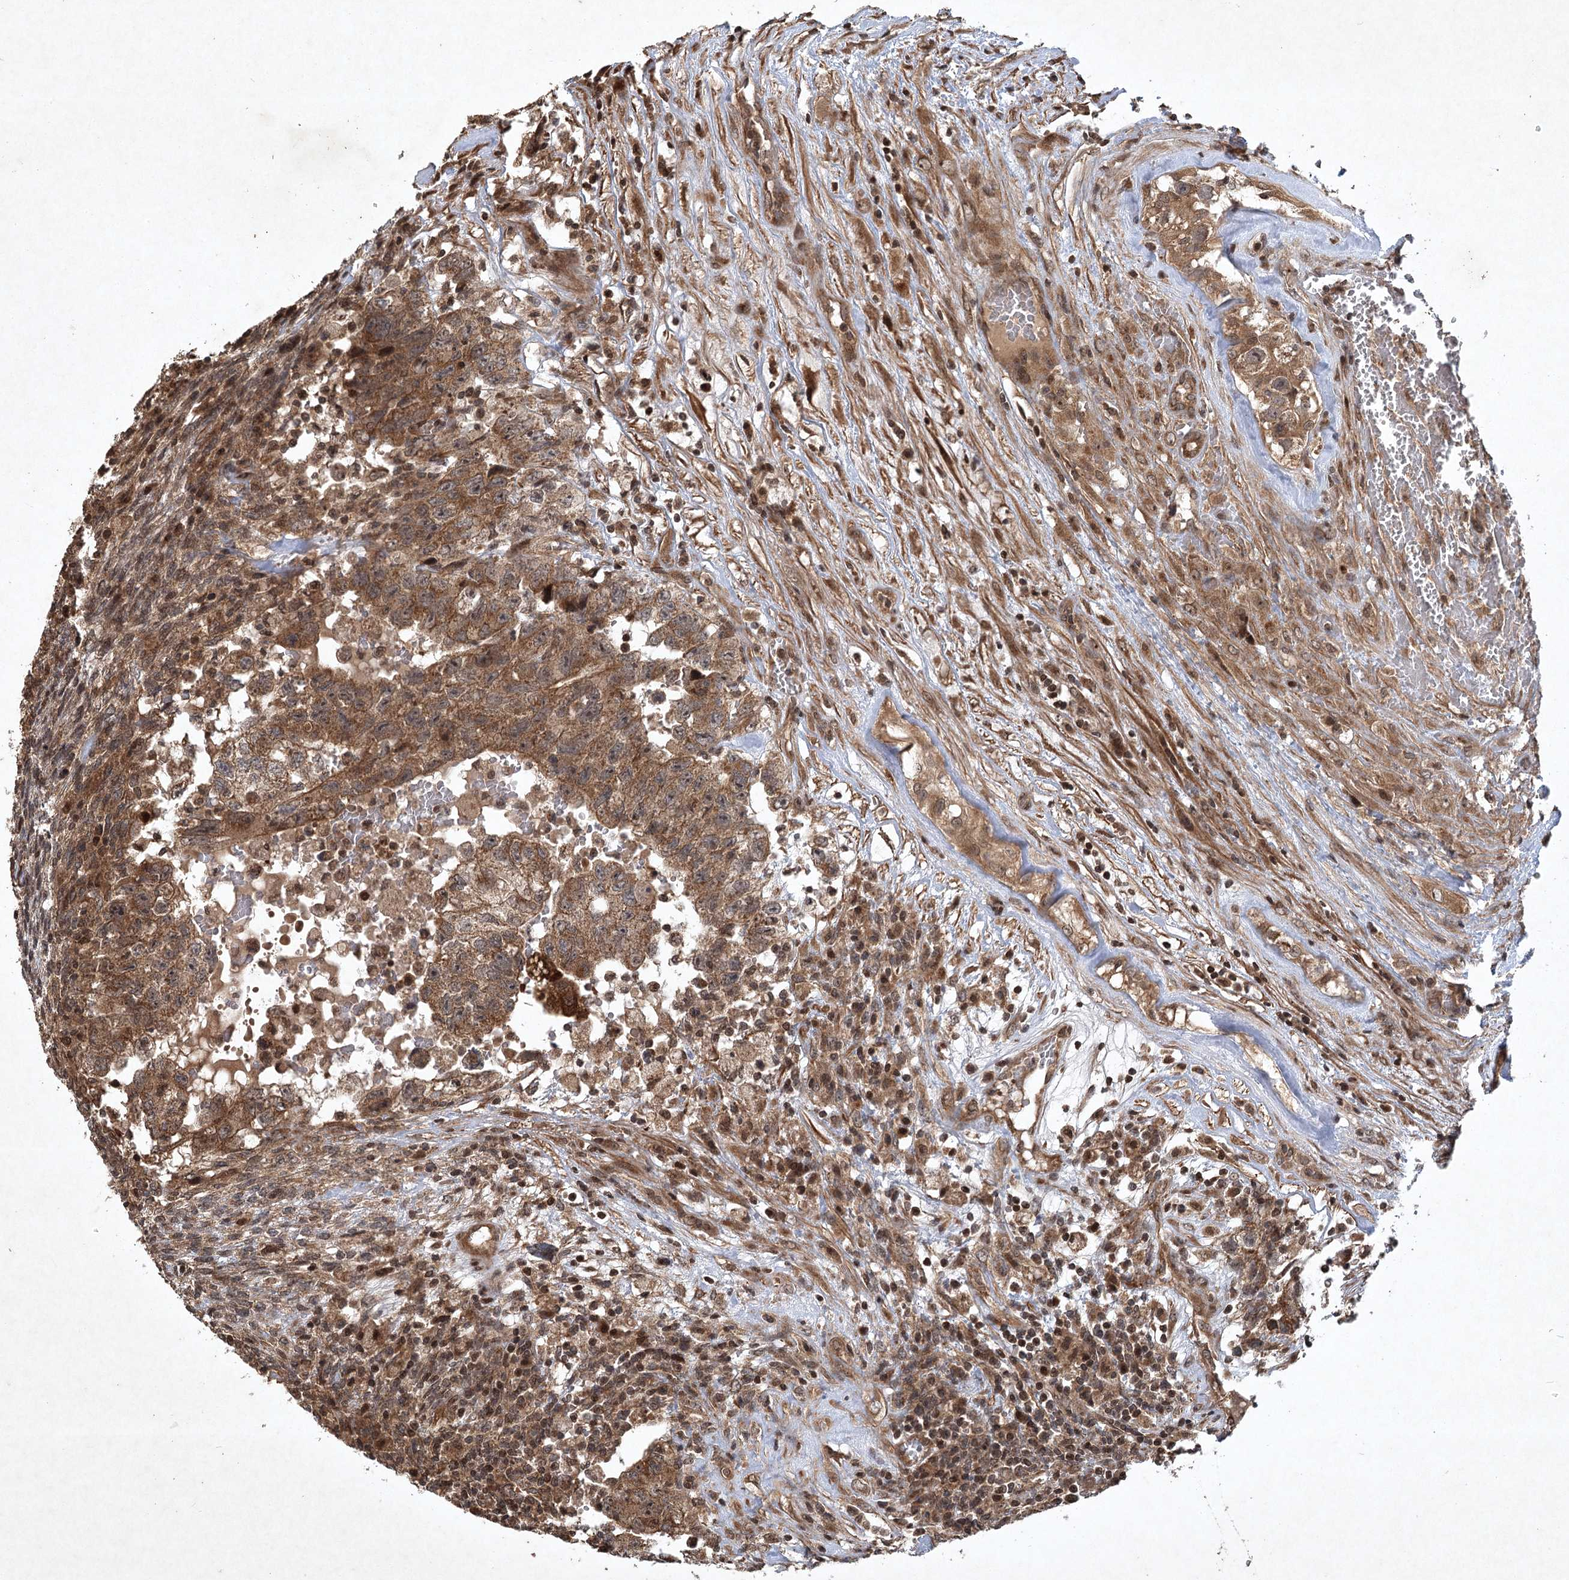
{"staining": {"intensity": "moderate", "quantity": ">75%", "location": "cytoplasmic/membranous"}, "tissue": "testis cancer", "cell_type": "Tumor cells", "image_type": "cancer", "snomed": [{"axis": "morphology", "description": "Carcinoma, Embryonal, NOS"}, {"axis": "topography", "description": "Testis"}], "caption": "Protein expression analysis of testis cancer displays moderate cytoplasmic/membranous expression in approximately >75% of tumor cells.", "gene": "INSIG2", "patient": {"sex": "male", "age": 36}}